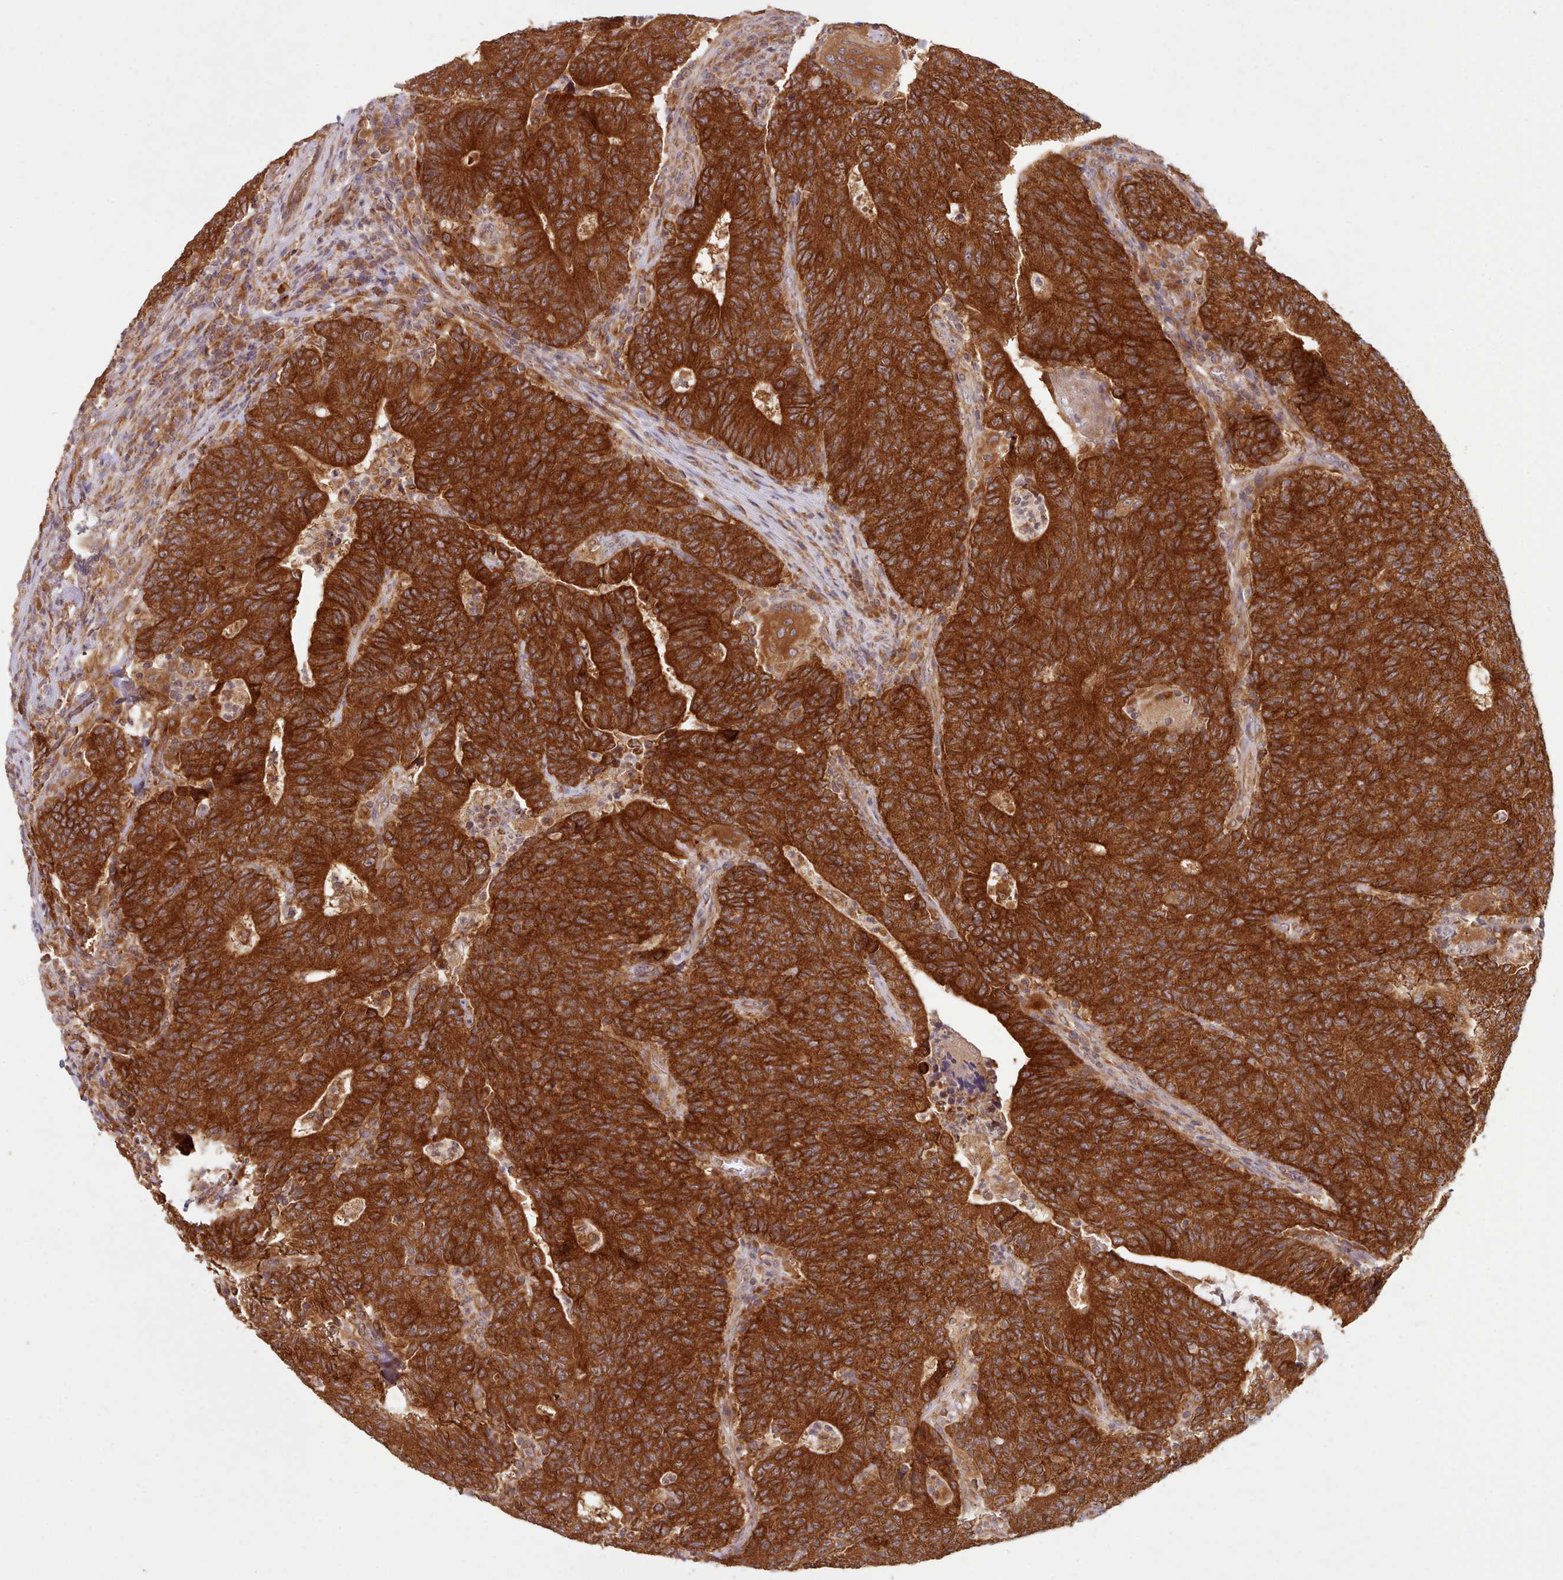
{"staining": {"intensity": "strong", "quantity": ">75%", "location": "cytoplasmic/membranous"}, "tissue": "colorectal cancer", "cell_type": "Tumor cells", "image_type": "cancer", "snomed": [{"axis": "morphology", "description": "Adenocarcinoma, NOS"}, {"axis": "topography", "description": "Colon"}], "caption": "Colorectal adenocarcinoma tissue reveals strong cytoplasmic/membranous staining in approximately >75% of tumor cells", "gene": "CRYBG1", "patient": {"sex": "female", "age": 75}}